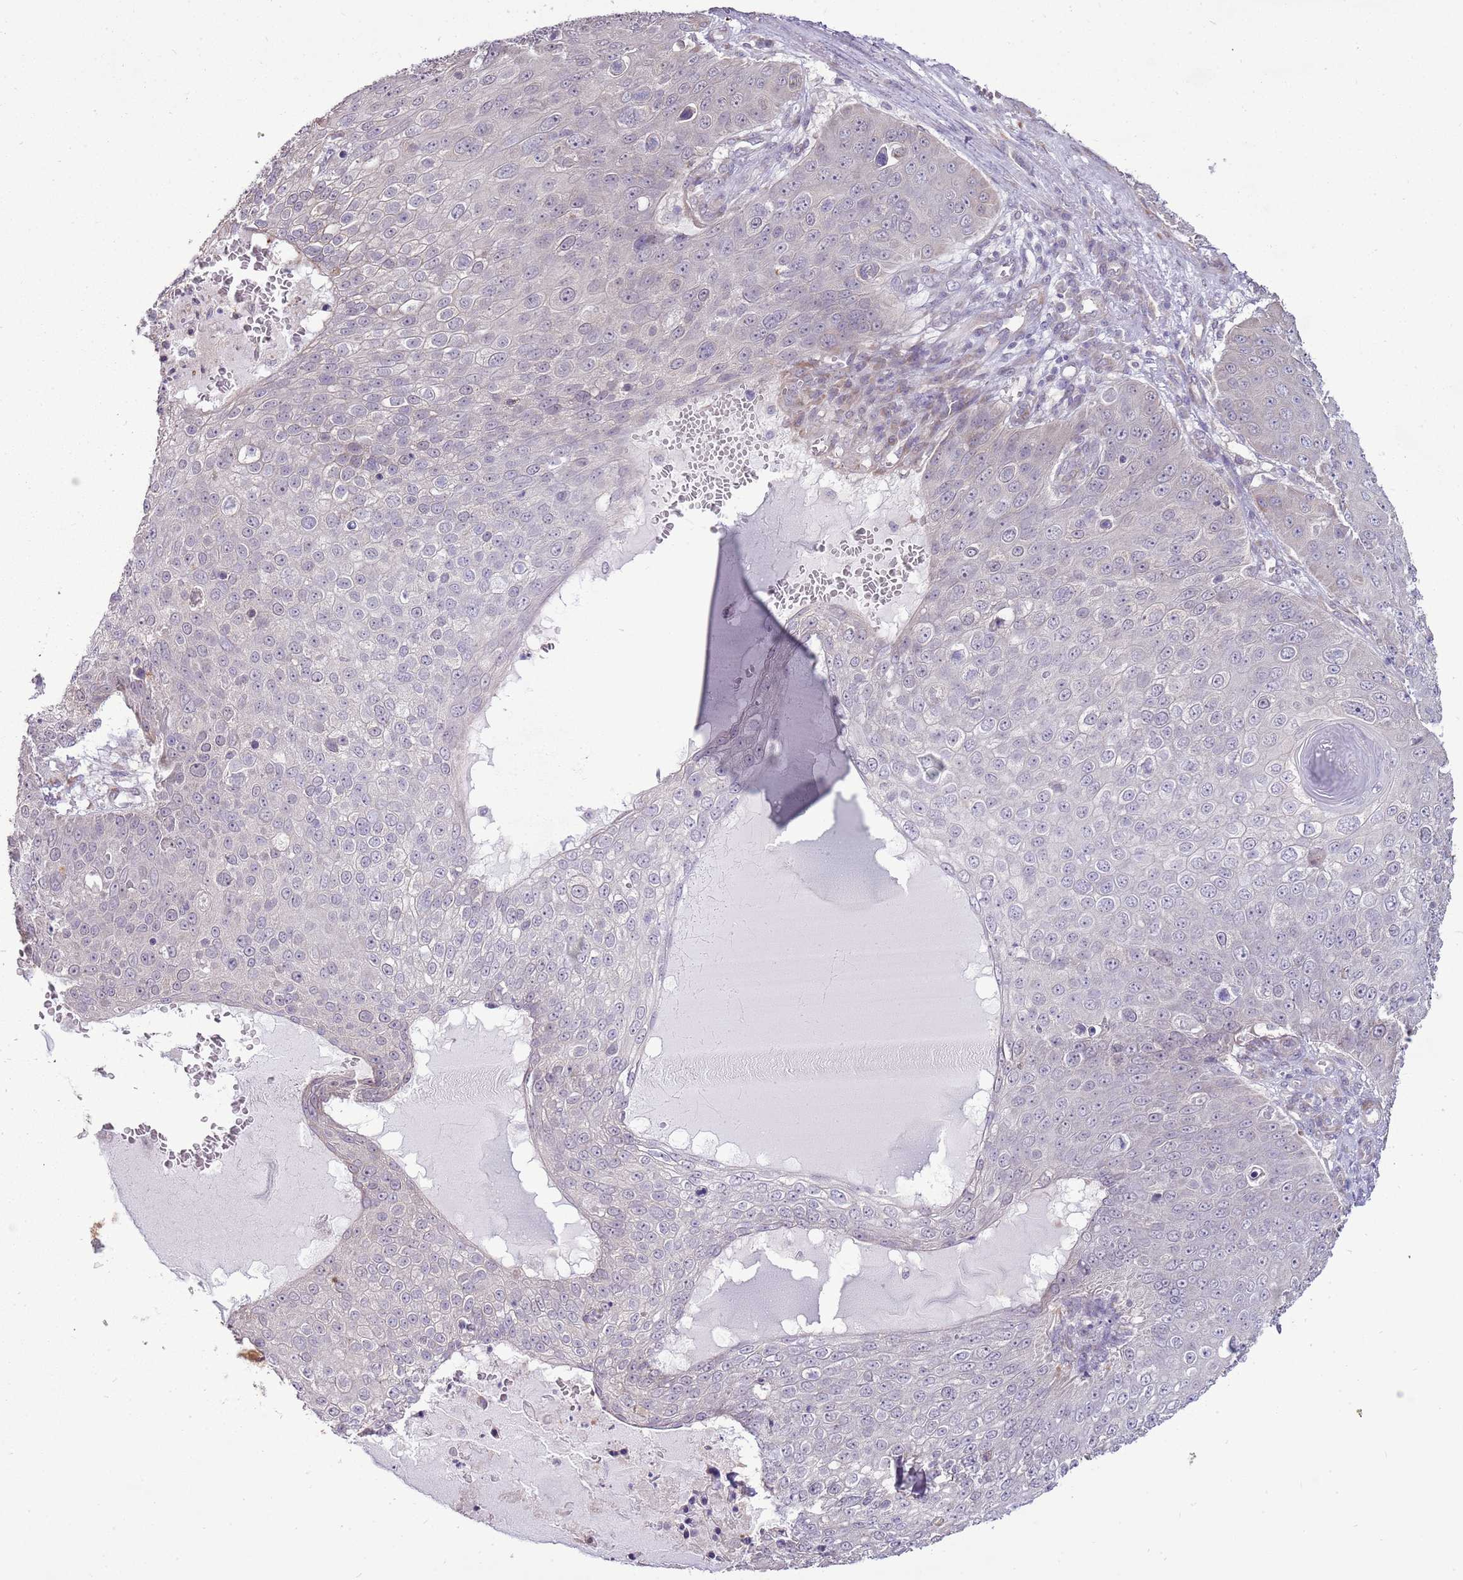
{"staining": {"intensity": "negative", "quantity": "none", "location": "none"}, "tissue": "skin cancer", "cell_type": "Tumor cells", "image_type": "cancer", "snomed": [{"axis": "morphology", "description": "Squamous cell carcinoma, NOS"}, {"axis": "topography", "description": "Skin"}], "caption": "Tumor cells are negative for brown protein staining in squamous cell carcinoma (skin).", "gene": "UGGT2", "patient": {"sex": "male", "age": 71}}